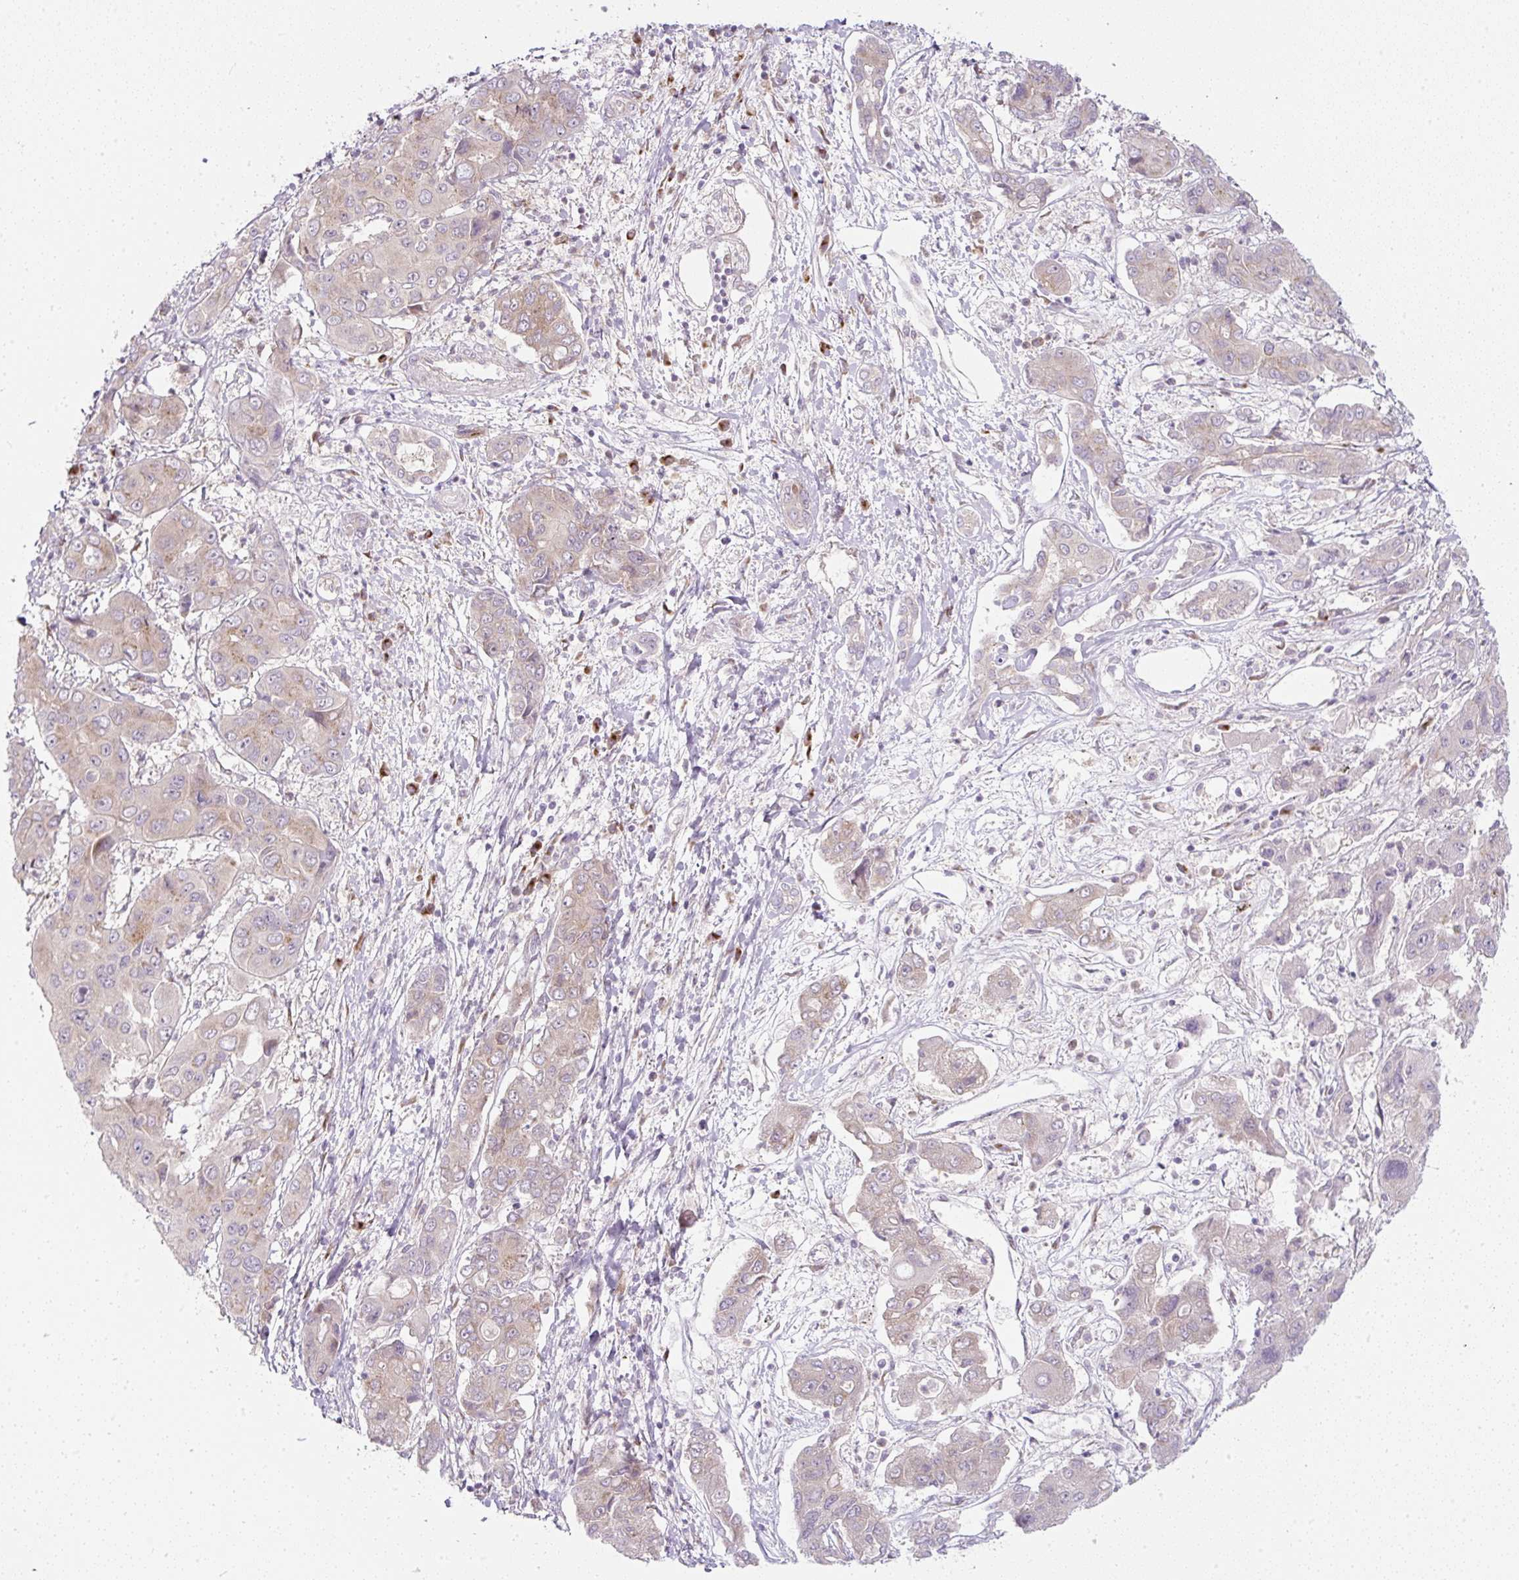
{"staining": {"intensity": "weak", "quantity": "25%-75%", "location": "cytoplasmic/membranous"}, "tissue": "liver cancer", "cell_type": "Tumor cells", "image_type": "cancer", "snomed": [{"axis": "morphology", "description": "Cholangiocarcinoma"}, {"axis": "topography", "description": "Liver"}], "caption": "This image reveals liver cholangiocarcinoma stained with immunohistochemistry (IHC) to label a protein in brown. The cytoplasmic/membranous of tumor cells show weak positivity for the protein. Nuclei are counter-stained blue.", "gene": "MLX", "patient": {"sex": "male", "age": 67}}